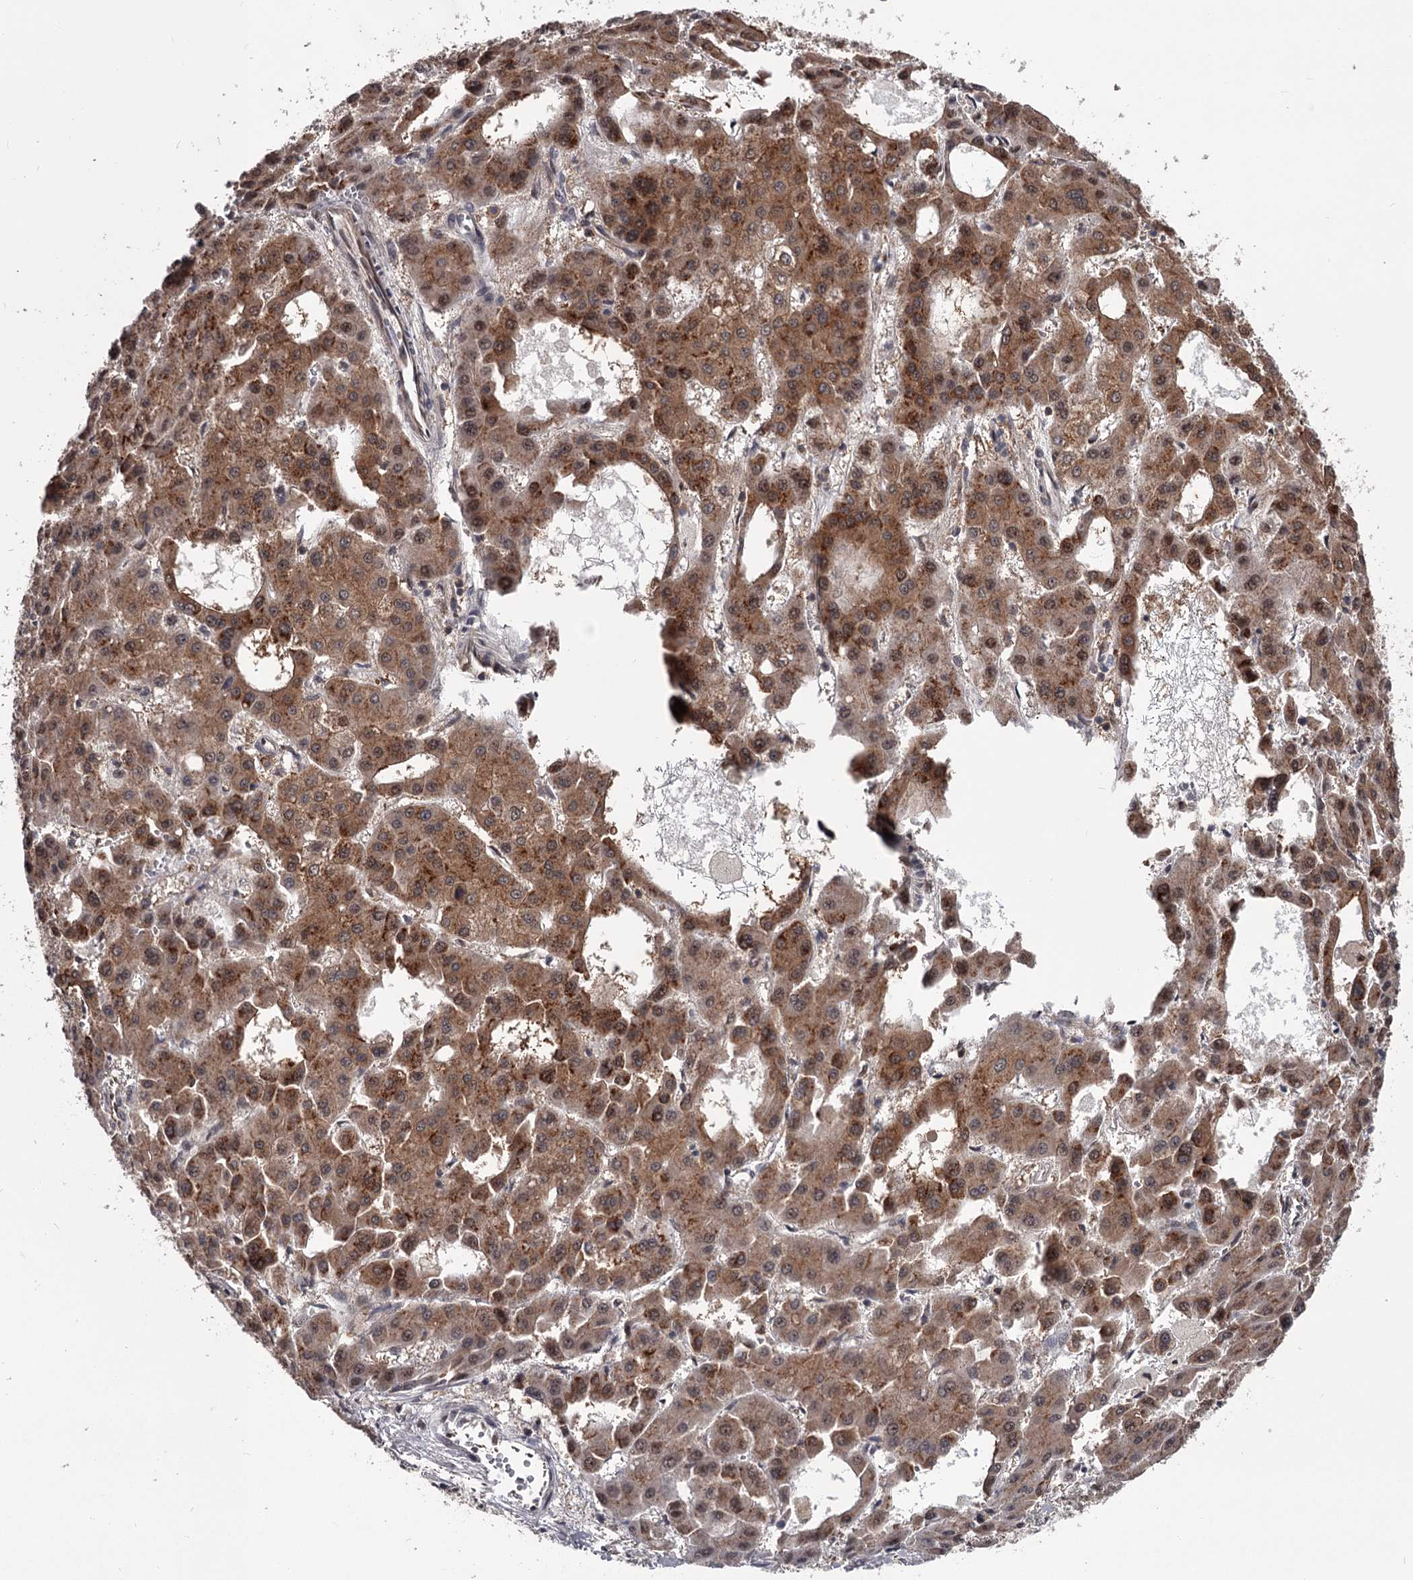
{"staining": {"intensity": "moderate", "quantity": ">75%", "location": "cytoplasmic/membranous"}, "tissue": "liver cancer", "cell_type": "Tumor cells", "image_type": "cancer", "snomed": [{"axis": "morphology", "description": "Carcinoma, Hepatocellular, NOS"}, {"axis": "topography", "description": "Liver"}], "caption": "A medium amount of moderate cytoplasmic/membranous positivity is seen in about >75% of tumor cells in liver cancer tissue.", "gene": "DAO", "patient": {"sex": "male", "age": 47}}